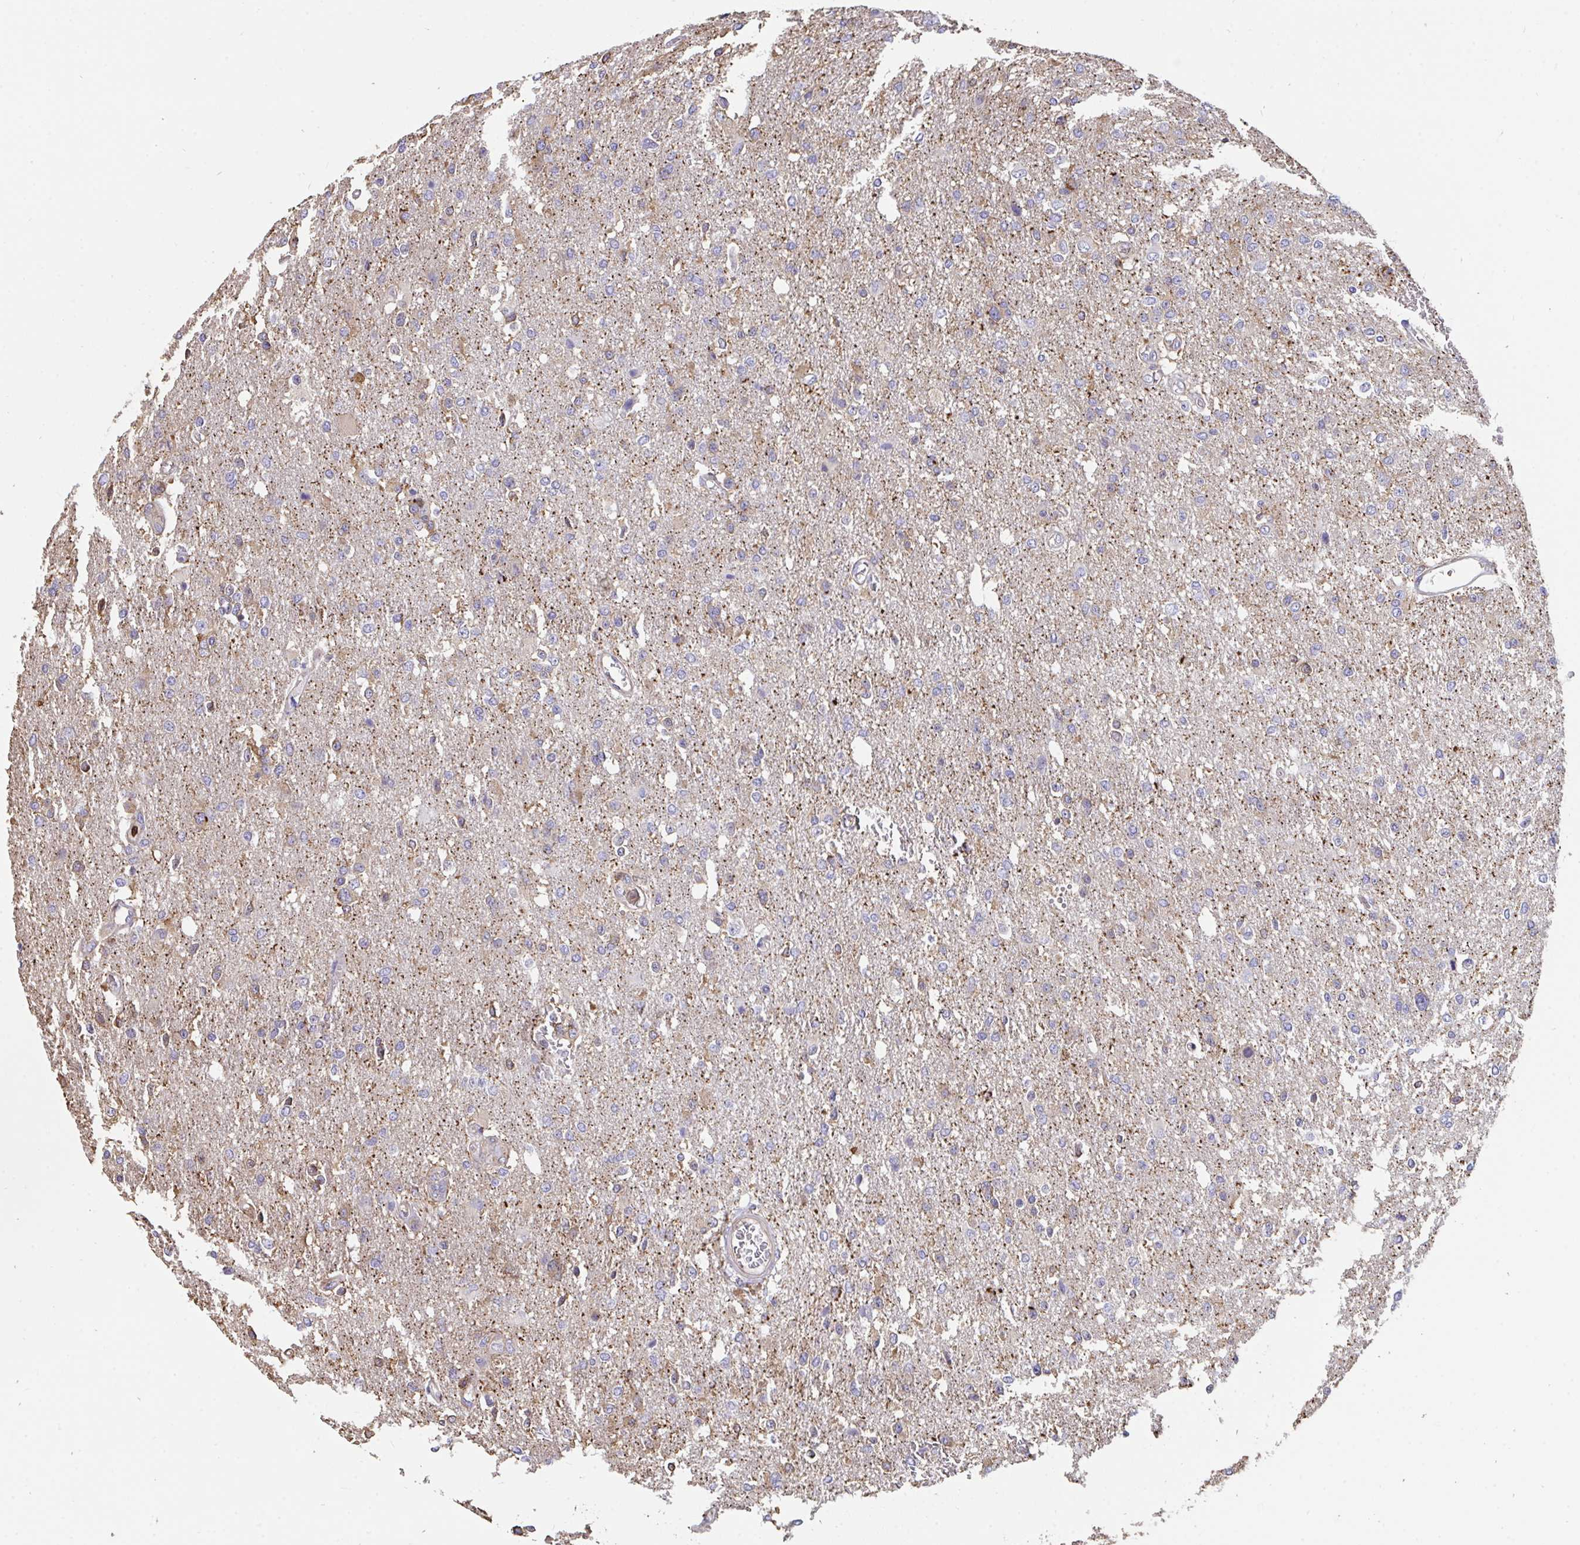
{"staining": {"intensity": "negative", "quantity": "none", "location": "none"}, "tissue": "glioma", "cell_type": "Tumor cells", "image_type": "cancer", "snomed": [{"axis": "morphology", "description": "Glioma, malignant, Low grade"}, {"axis": "topography", "description": "Brain"}], "caption": "The immunohistochemistry histopathology image has no significant positivity in tumor cells of malignant glioma (low-grade) tissue.", "gene": "CFL1", "patient": {"sex": "male", "age": 26}}